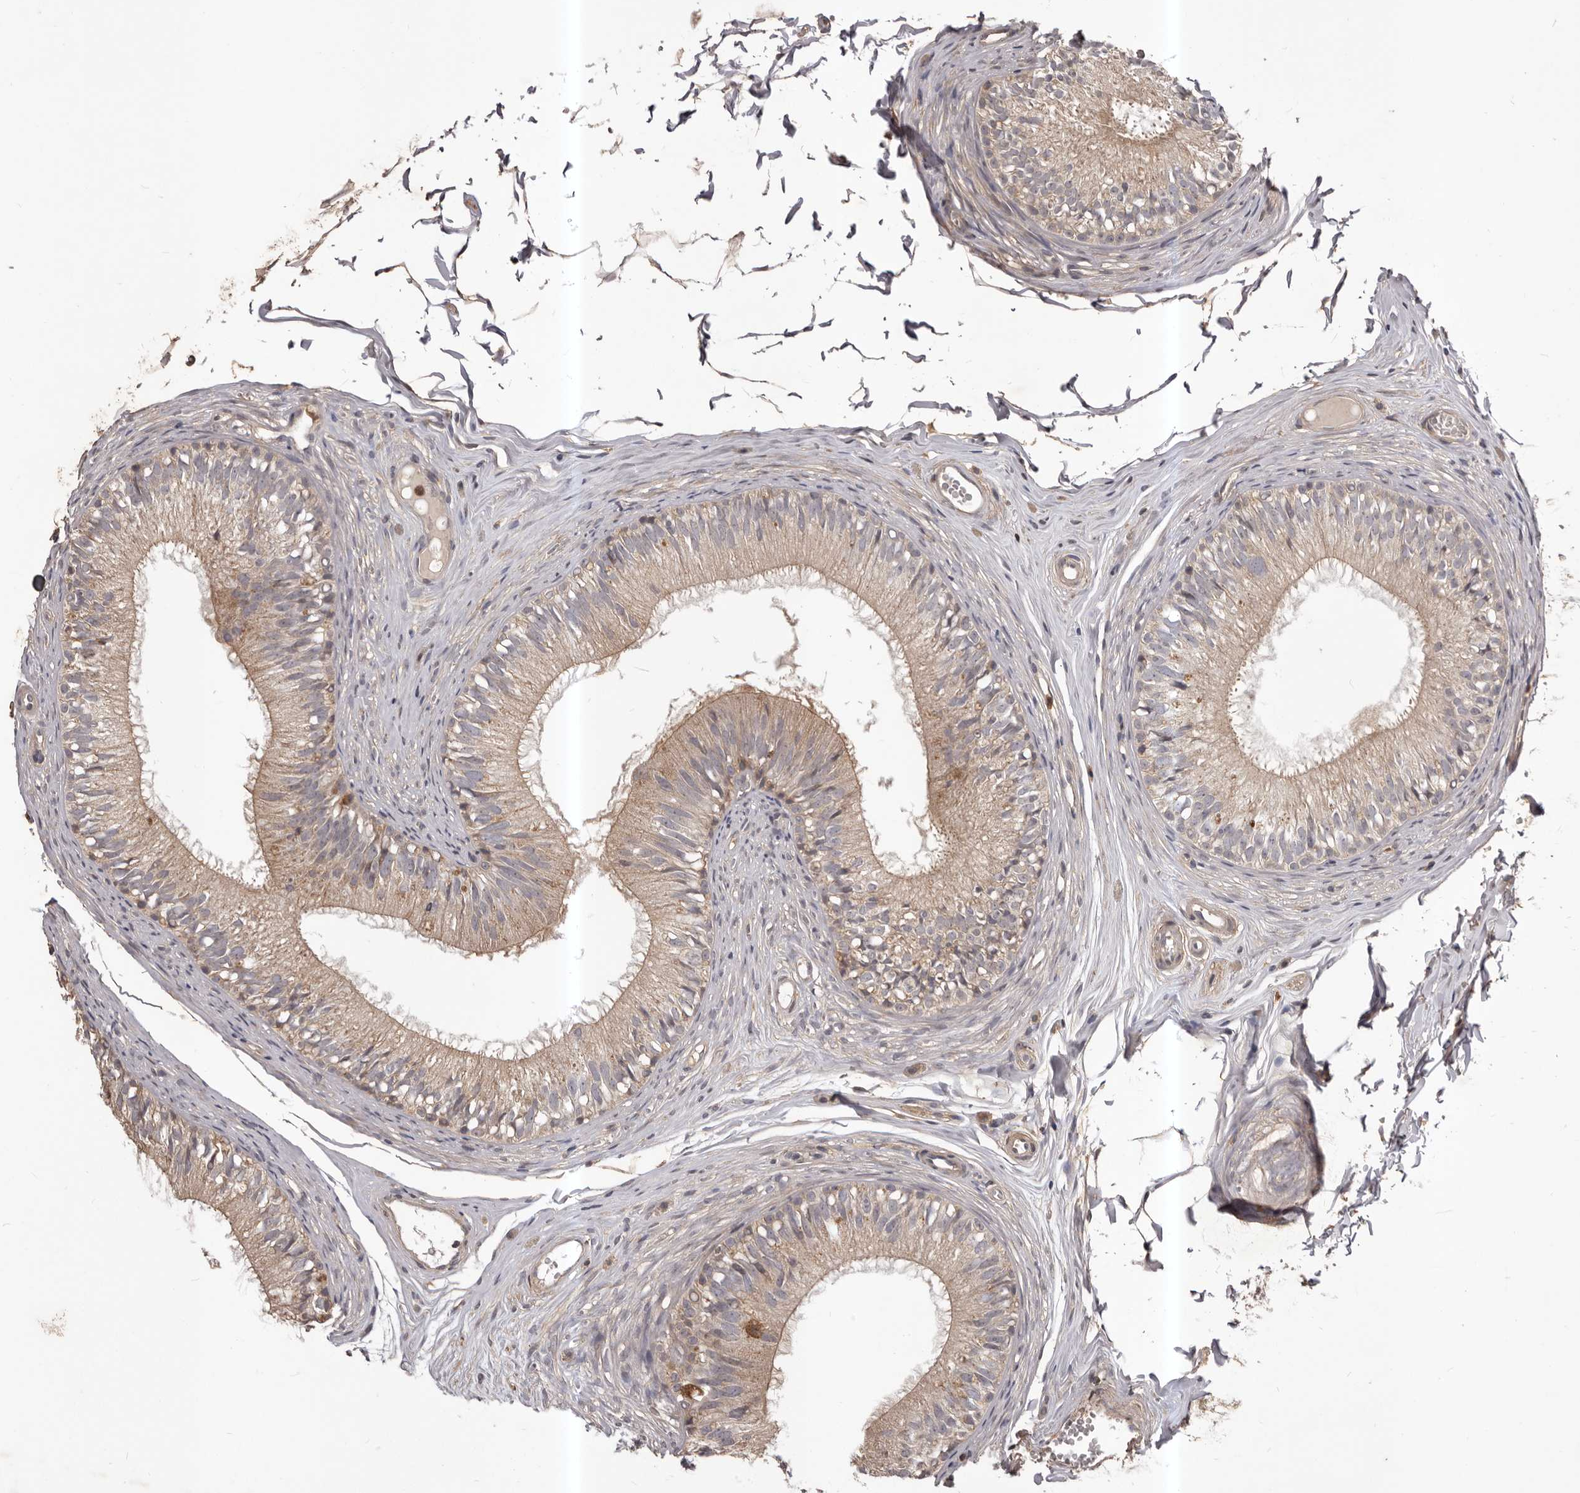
{"staining": {"intensity": "weak", "quantity": "<25%", "location": "cytoplasmic/membranous"}, "tissue": "epididymis", "cell_type": "Glandular cells", "image_type": "normal", "snomed": [{"axis": "morphology", "description": "Normal tissue, NOS"}, {"axis": "morphology", "description": "Seminoma in situ"}, {"axis": "topography", "description": "Testis"}, {"axis": "topography", "description": "Epididymis"}], "caption": "Glandular cells are negative for brown protein staining in normal epididymis. (Brightfield microscopy of DAB (3,3'-diaminobenzidine) immunohistochemistry (IHC) at high magnification).", "gene": "GLIPR2", "patient": {"sex": "male", "age": 28}}